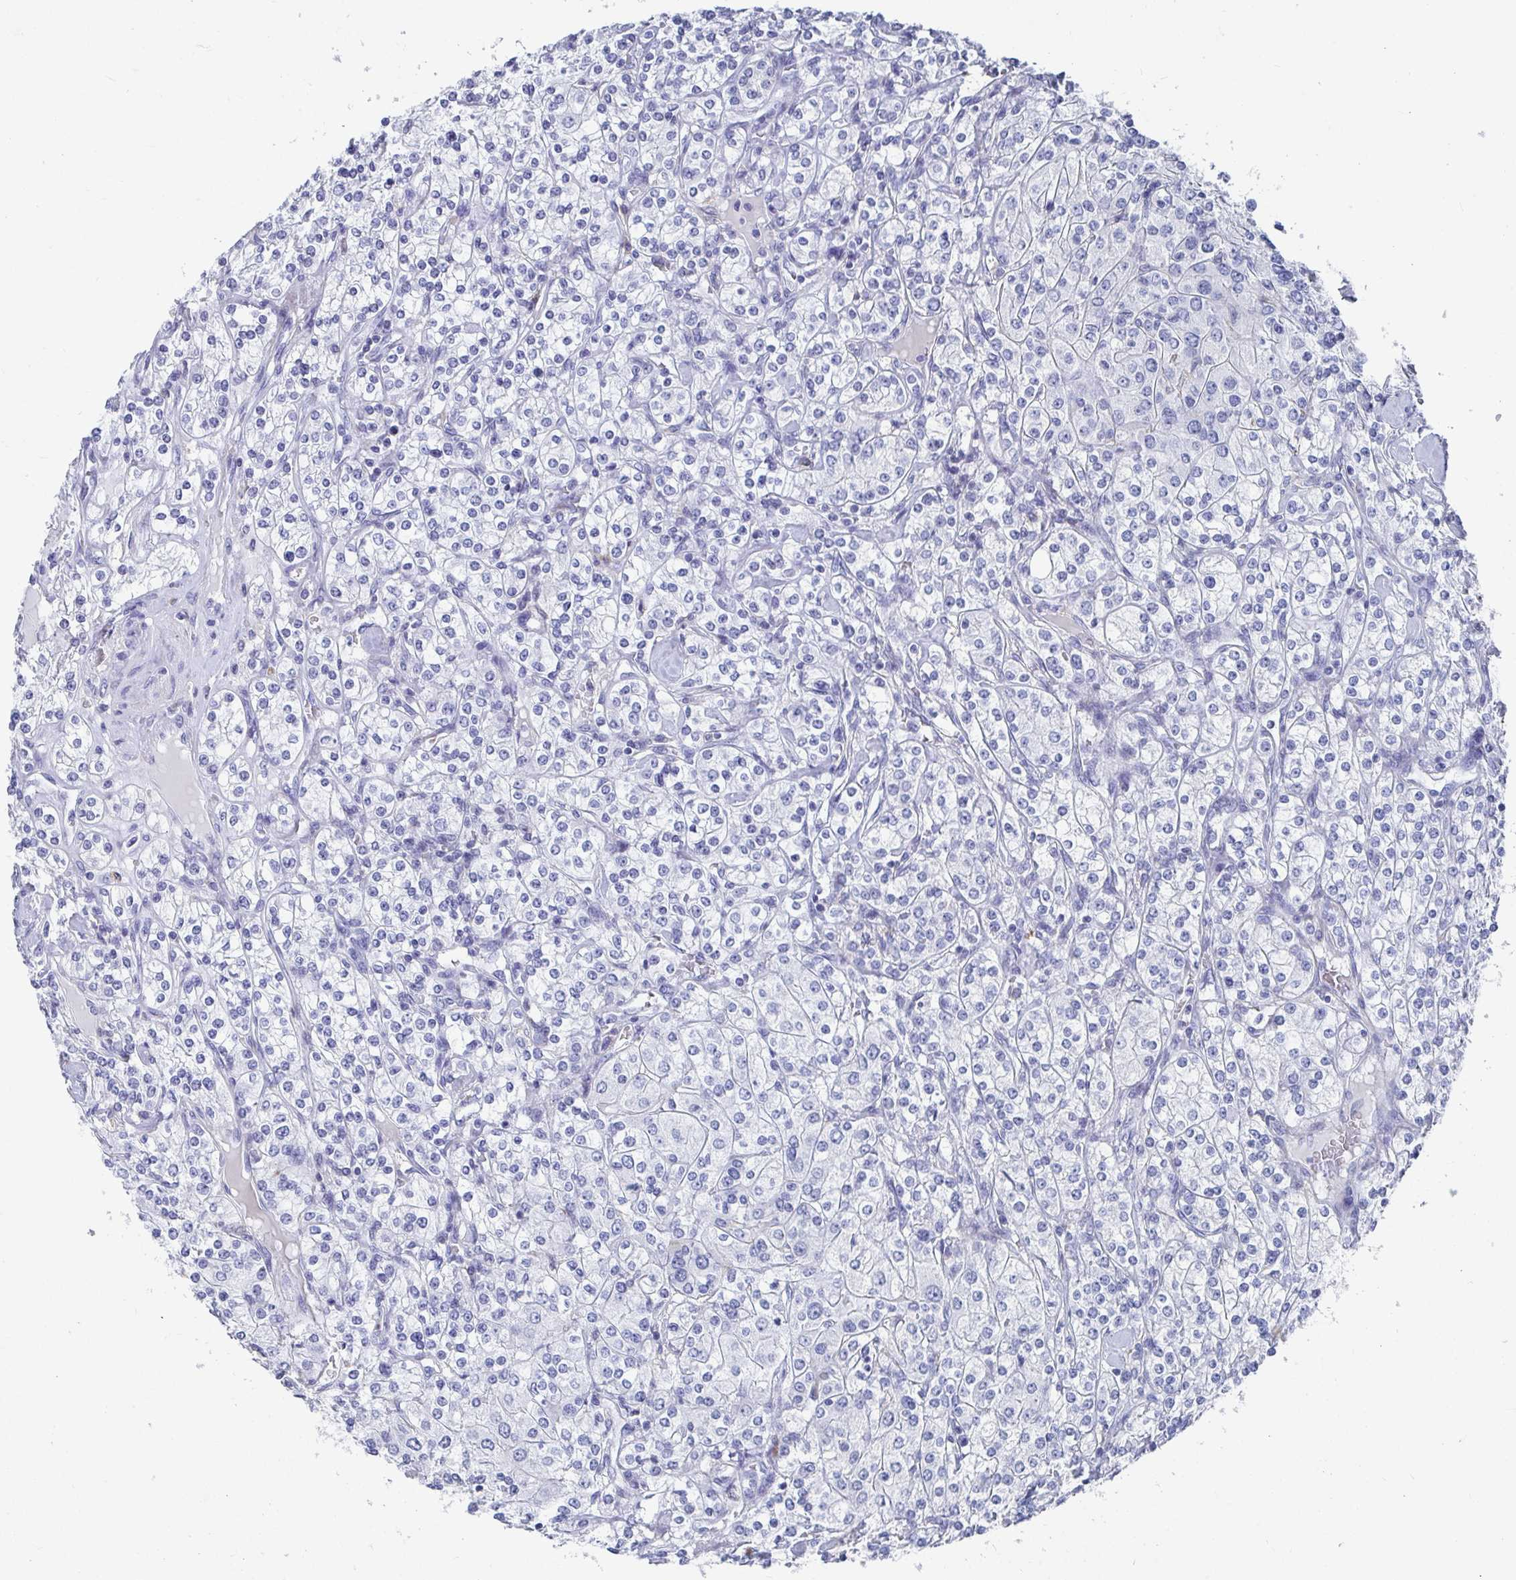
{"staining": {"intensity": "negative", "quantity": "none", "location": "none"}, "tissue": "renal cancer", "cell_type": "Tumor cells", "image_type": "cancer", "snomed": [{"axis": "morphology", "description": "Adenocarcinoma, NOS"}, {"axis": "topography", "description": "Kidney"}], "caption": "DAB immunohistochemical staining of human renal adenocarcinoma reveals no significant staining in tumor cells. (DAB immunohistochemistry with hematoxylin counter stain).", "gene": "ZFP82", "patient": {"sex": "male", "age": 77}}